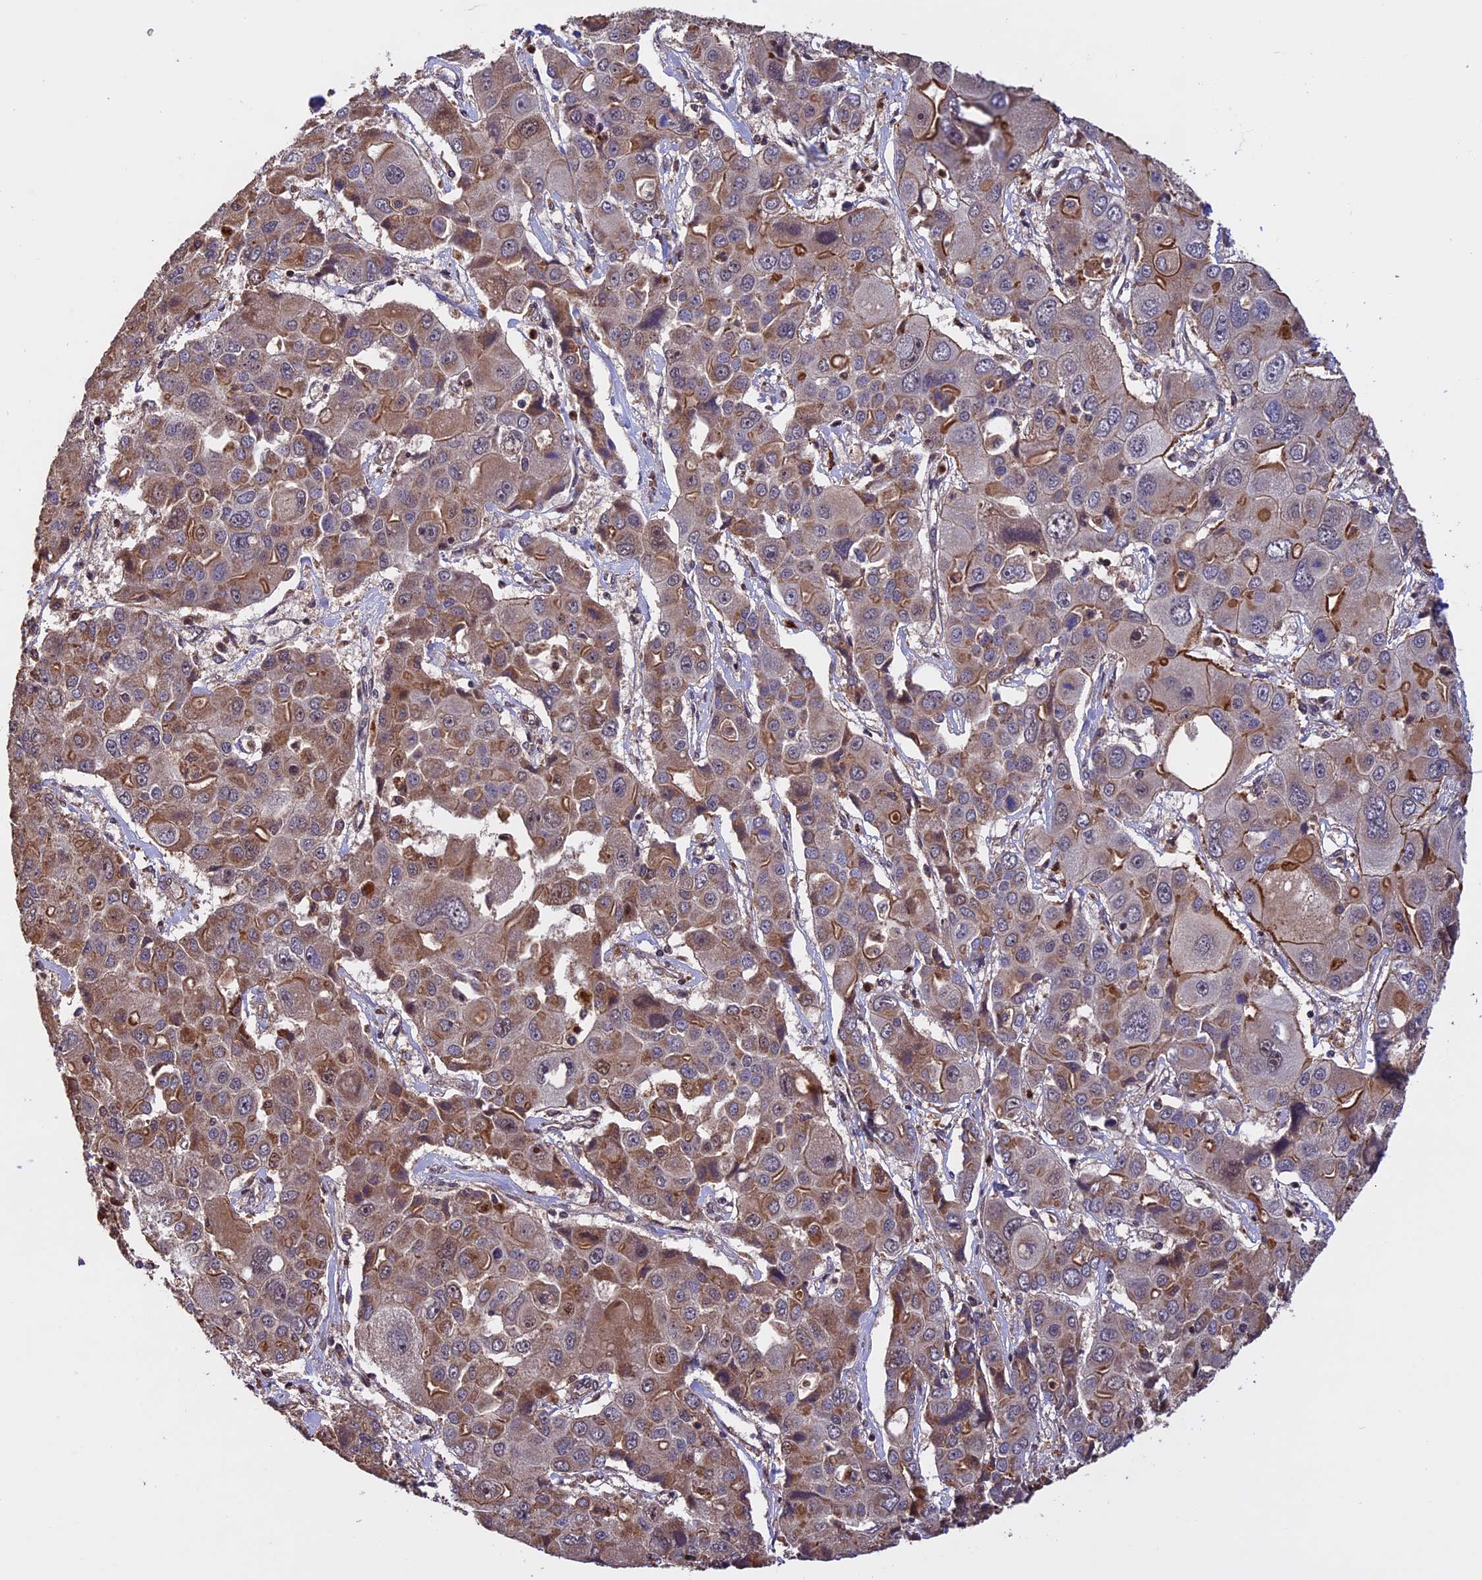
{"staining": {"intensity": "moderate", "quantity": ">75%", "location": "cytoplasmic/membranous"}, "tissue": "liver cancer", "cell_type": "Tumor cells", "image_type": "cancer", "snomed": [{"axis": "morphology", "description": "Cholangiocarcinoma"}, {"axis": "topography", "description": "Liver"}], "caption": "Tumor cells exhibit medium levels of moderate cytoplasmic/membranous positivity in about >75% of cells in human liver cancer. (DAB (3,3'-diaminobenzidine) = brown stain, brightfield microscopy at high magnification).", "gene": "PKD2L2", "patient": {"sex": "male", "age": 67}}